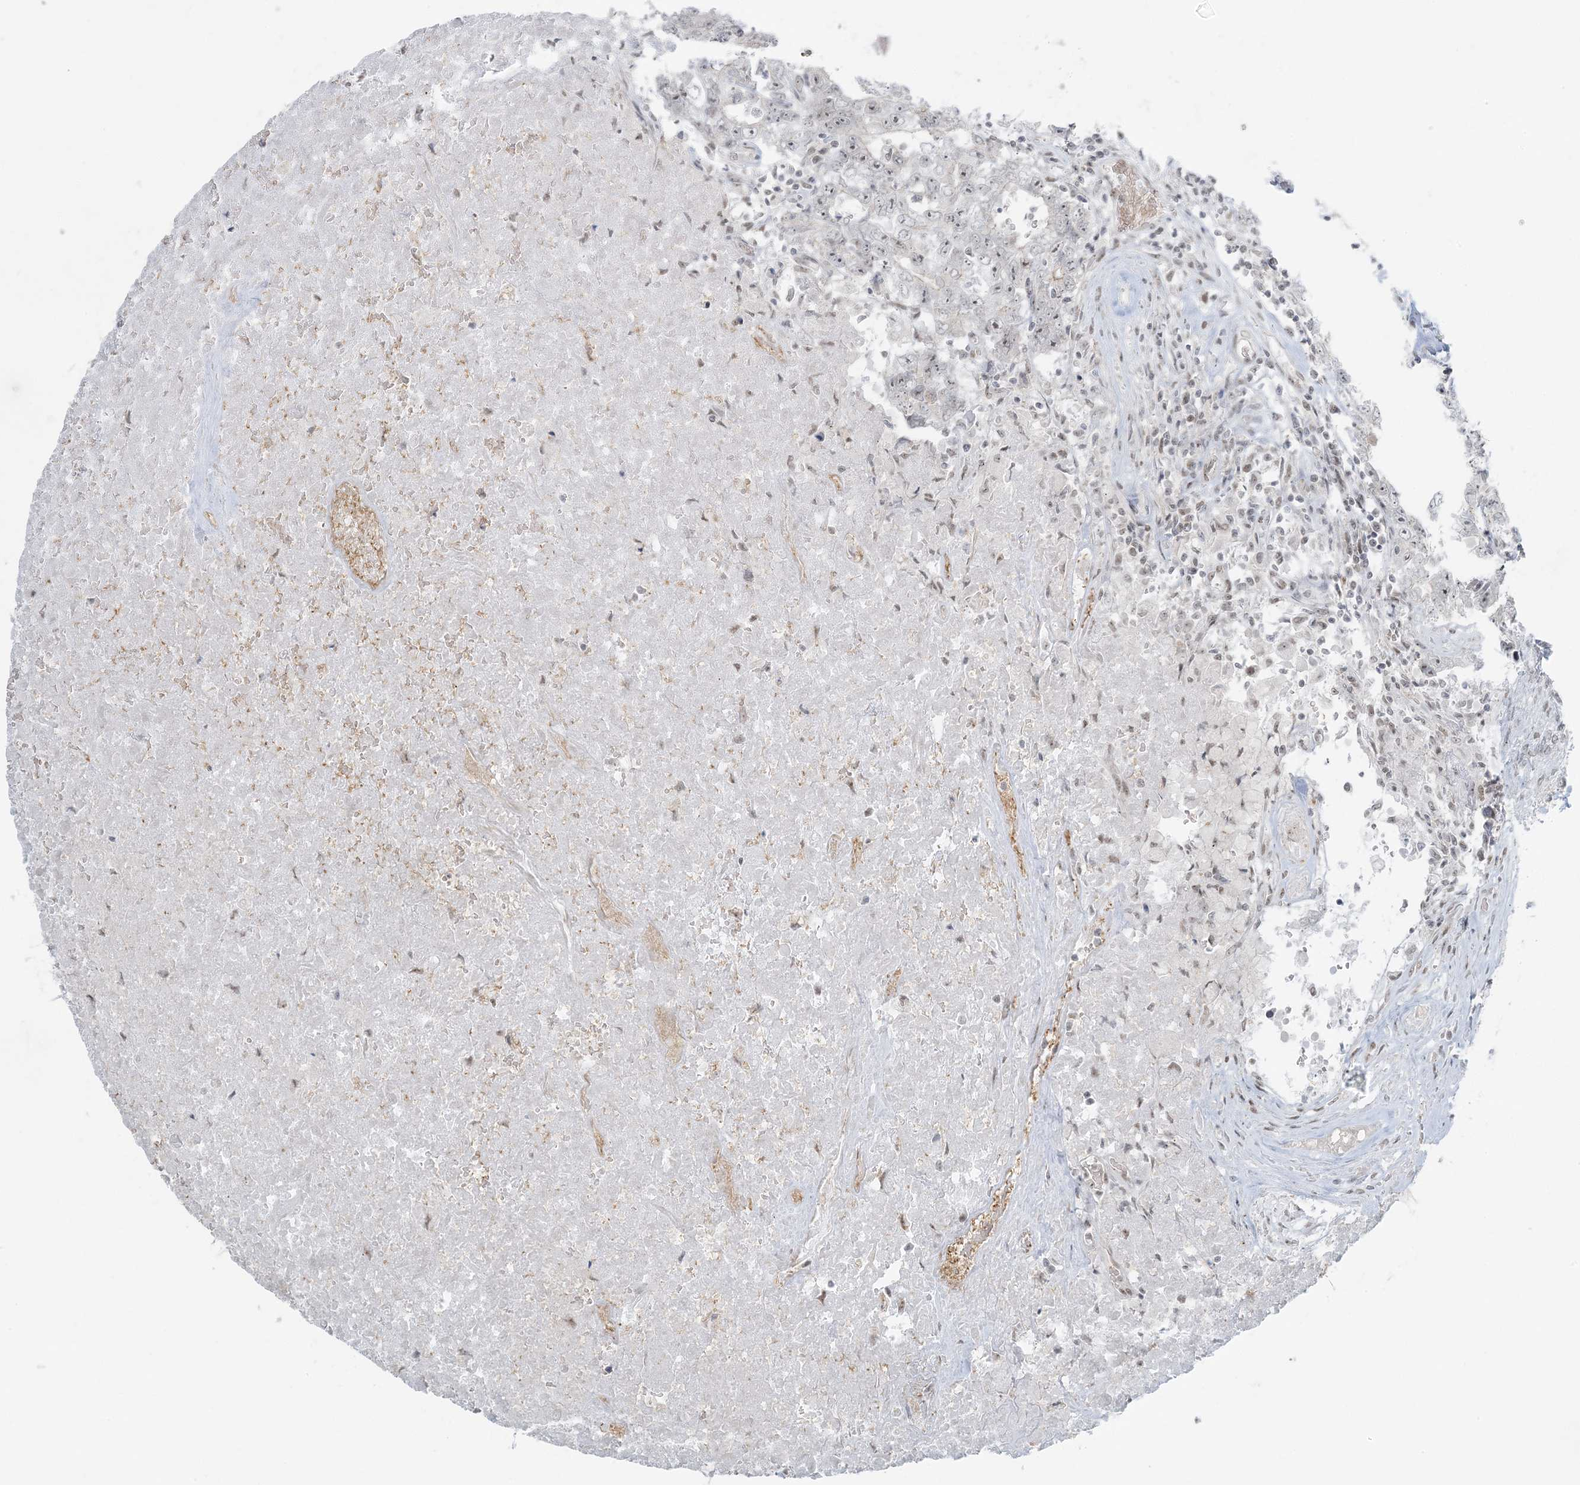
{"staining": {"intensity": "weak", "quantity": "25%-75%", "location": "nuclear"}, "tissue": "testis cancer", "cell_type": "Tumor cells", "image_type": "cancer", "snomed": [{"axis": "morphology", "description": "Carcinoma, Embryonal, NOS"}, {"axis": "topography", "description": "Testis"}], "caption": "A brown stain highlights weak nuclear positivity of a protein in human testis cancer tumor cells.", "gene": "ZNF787", "patient": {"sex": "male", "age": 26}}